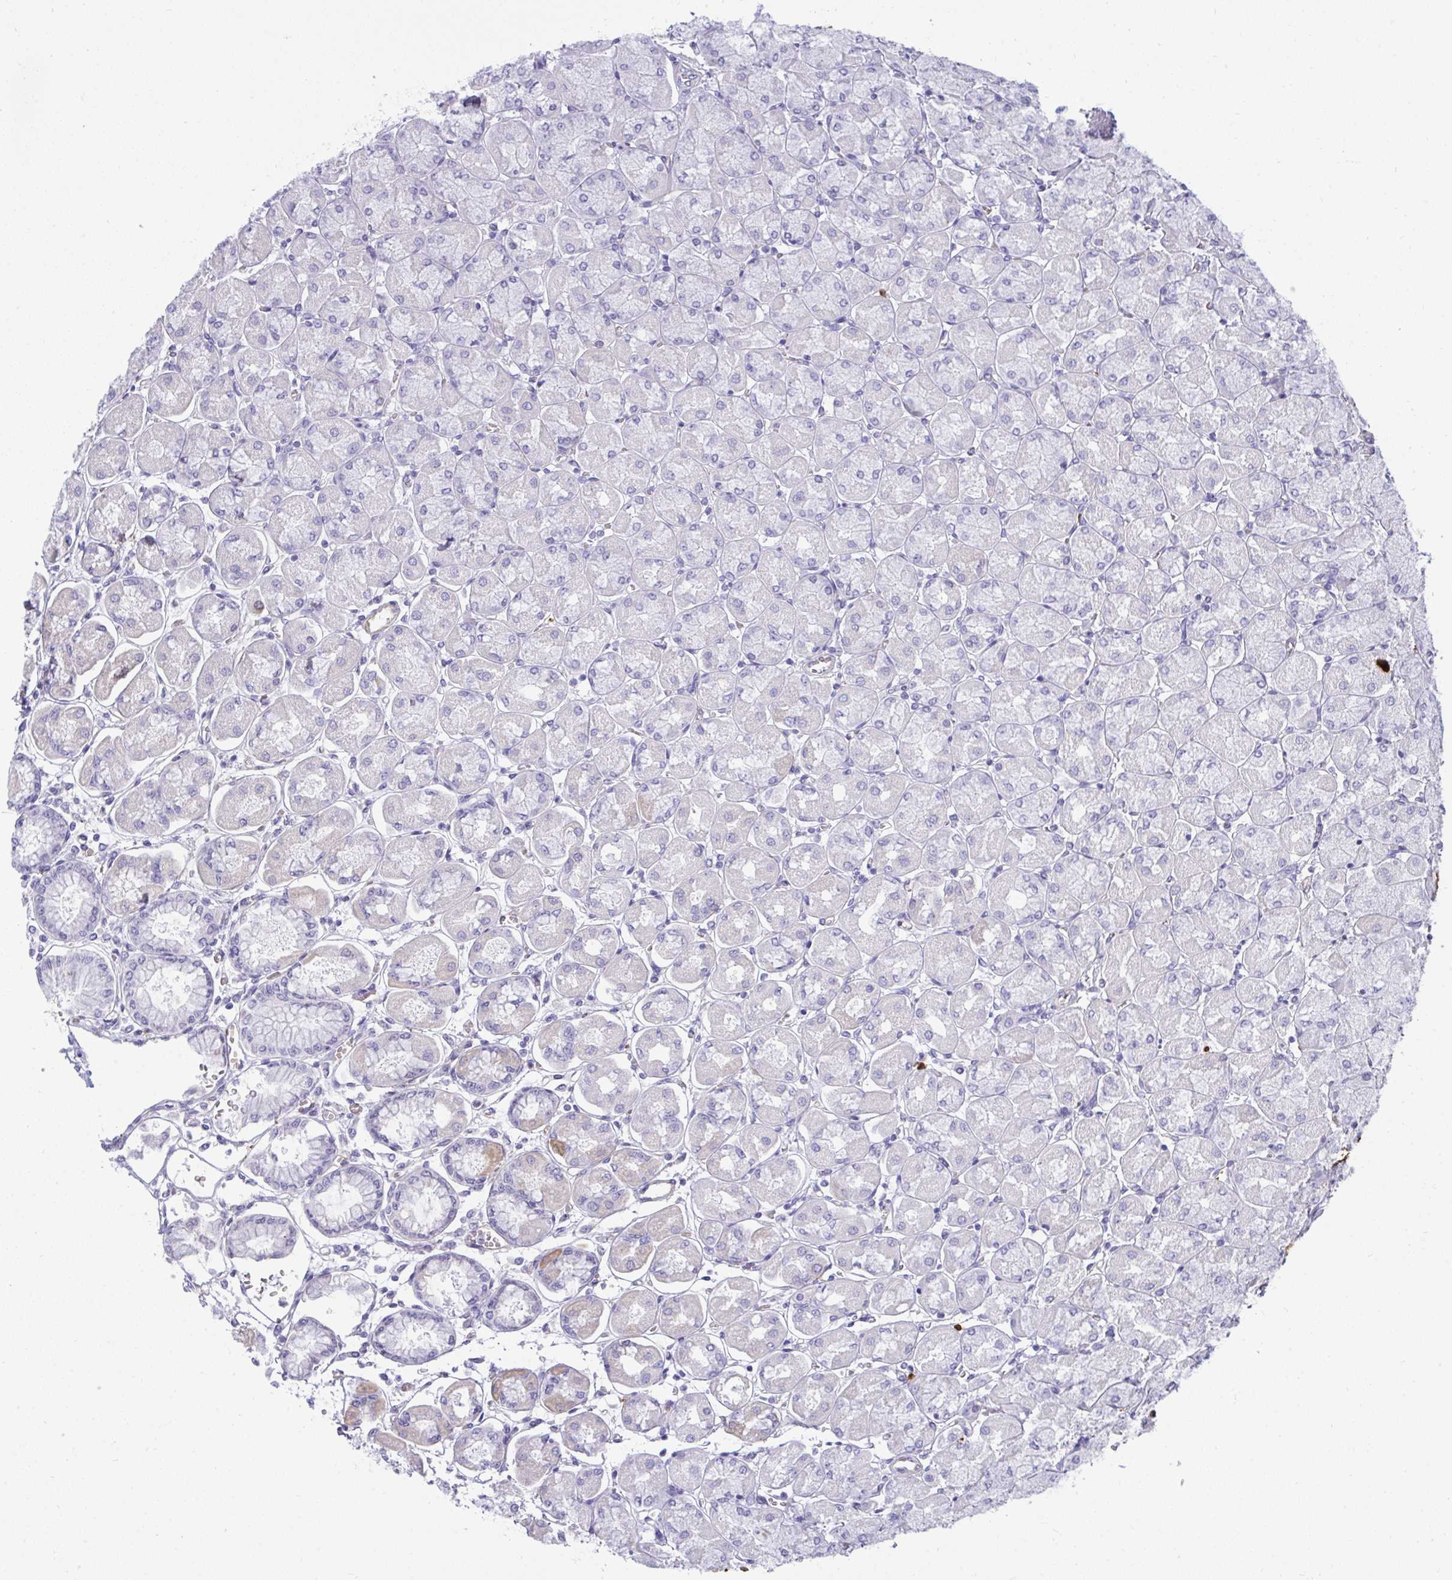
{"staining": {"intensity": "moderate", "quantity": "<25%", "location": "cytoplasmic/membranous"}, "tissue": "stomach", "cell_type": "Glandular cells", "image_type": "normal", "snomed": [{"axis": "morphology", "description": "Normal tissue, NOS"}, {"axis": "topography", "description": "Stomach, upper"}], "caption": "This is an image of immunohistochemistry (IHC) staining of benign stomach, which shows moderate positivity in the cytoplasmic/membranous of glandular cells.", "gene": "F2", "patient": {"sex": "female", "age": 56}}